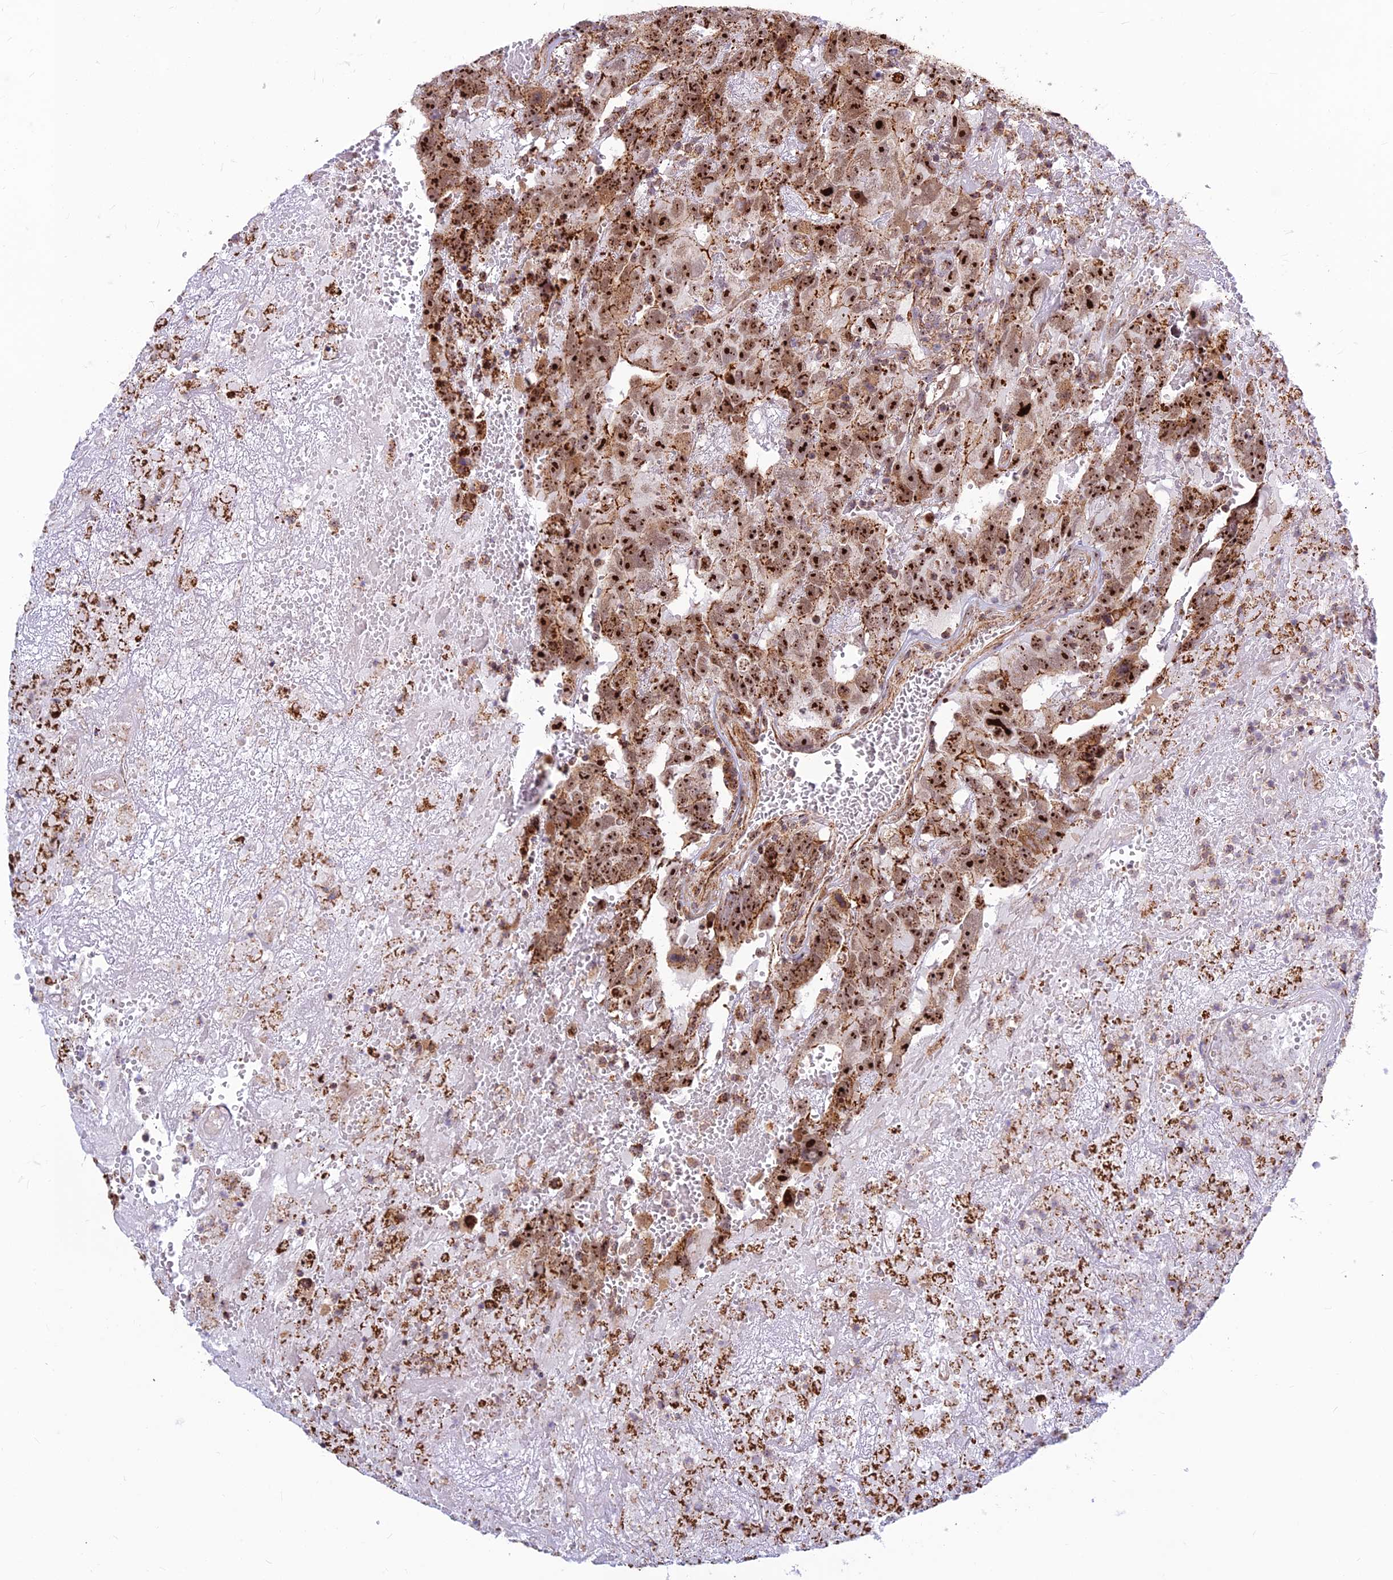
{"staining": {"intensity": "strong", "quantity": ">75%", "location": "nuclear"}, "tissue": "testis cancer", "cell_type": "Tumor cells", "image_type": "cancer", "snomed": [{"axis": "morphology", "description": "Carcinoma, Embryonal, NOS"}, {"axis": "topography", "description": "Testis"}], "caption": "Immunohistochemistry staining of embryonal carcinoma (testis), which displays high levels of strong nuclear staining in approximately >75% of tumor cells indicating strong nuclear protein expression. The staining was performed using DAB (brown) for protein detection and nuclei were counterstained in hematoxylin (blue).", "gene": "POLR1G", "patient": {"sex": "male", "age": 45}}